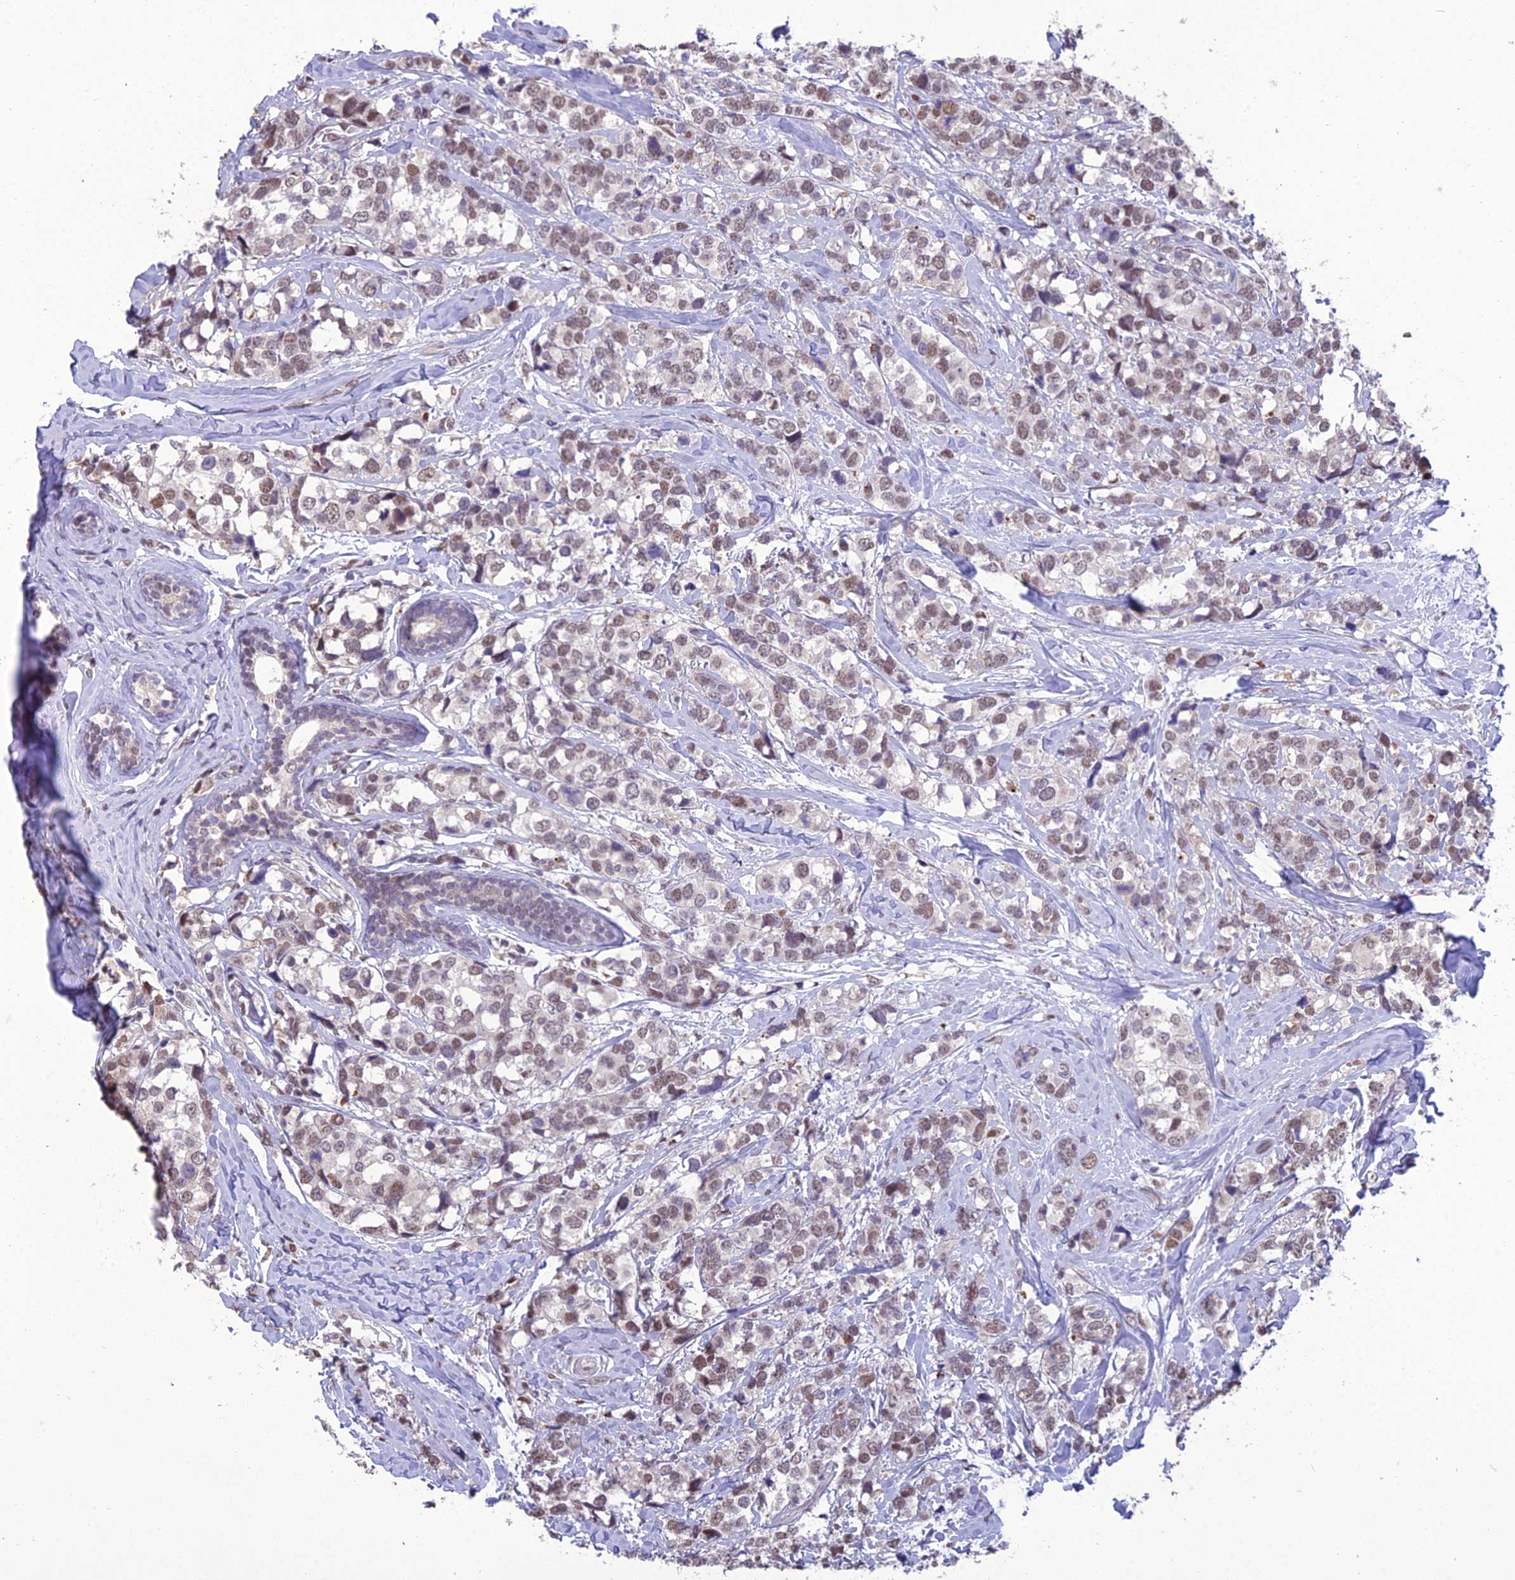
{"staining": {"intensity": "weak", "quantity": ">75%", "location": "nuclear"}, "tissue": "breast cancer", "cell_type": "Tumor cells", "image_type": "cancer", "snomed": [{"axis": "morphology", "description": "Lobular carcinoma"}, {"axis": "topography", "description": "Breast"}], "caption": "DAB (3,3'-diaminobenzidine) immunohistochemical staining of human breast lobular carcinoma reveals weak nuclear protein staining in approximately >75% of tumor cells.", "gene": "RANBP3", "patient": {"sex": "female", "age": 59}}